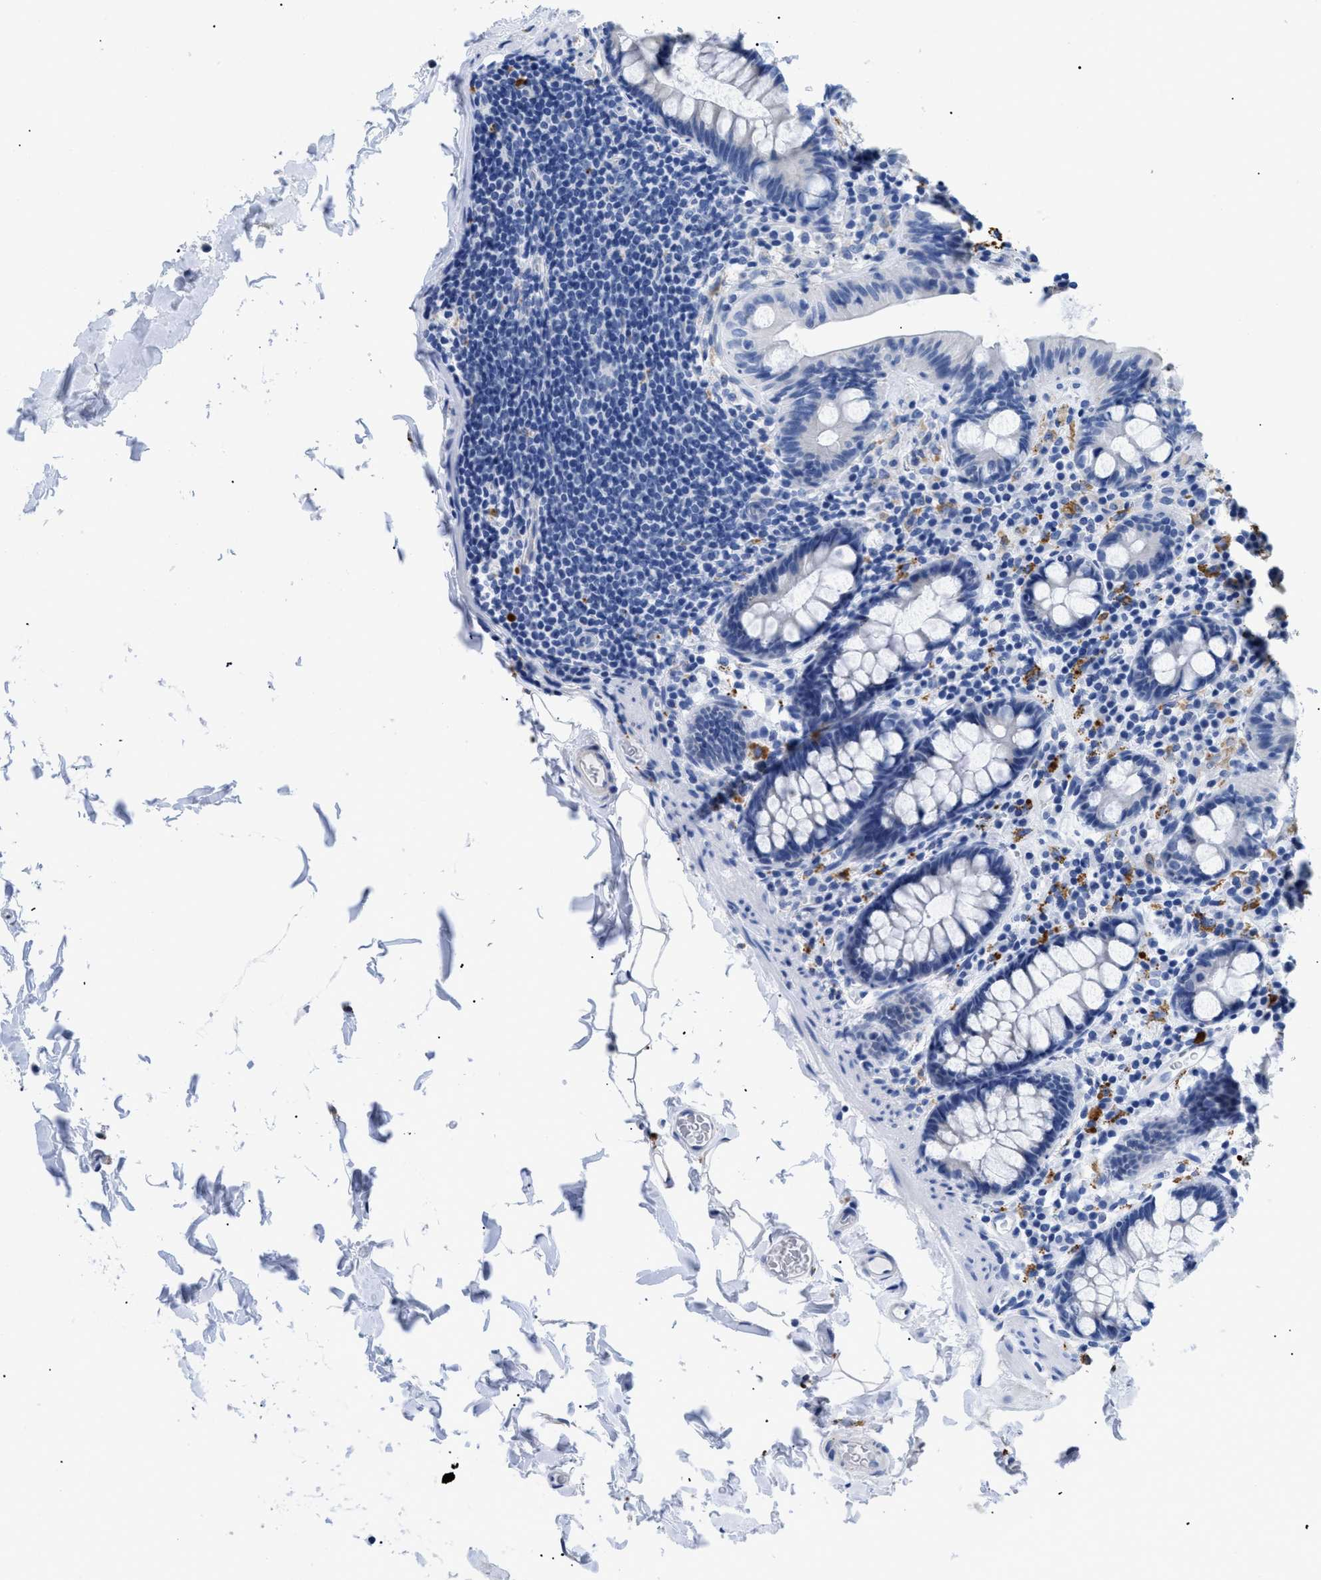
{"staining": {"intensity": "negative", "quantity": "none", "location": "none"}, "tissue": "colon", "cell_type": "Endothelial cells", "image_type": "normal", "snomed": [{"axis": "morphology", "description": "Normal tissue, NOS"}, {"axis": "topography", "description": "Colon"}], "caption": "Protein analysis of unremarkable colon demonstrates no significant positivity in endothelial cells. The staining is performed using DAB brown chromogen with nuclei counter-stained in using hematoxylin.", "gene": "APOBEC2", "patient": {"sex": "female", "age": 80}}